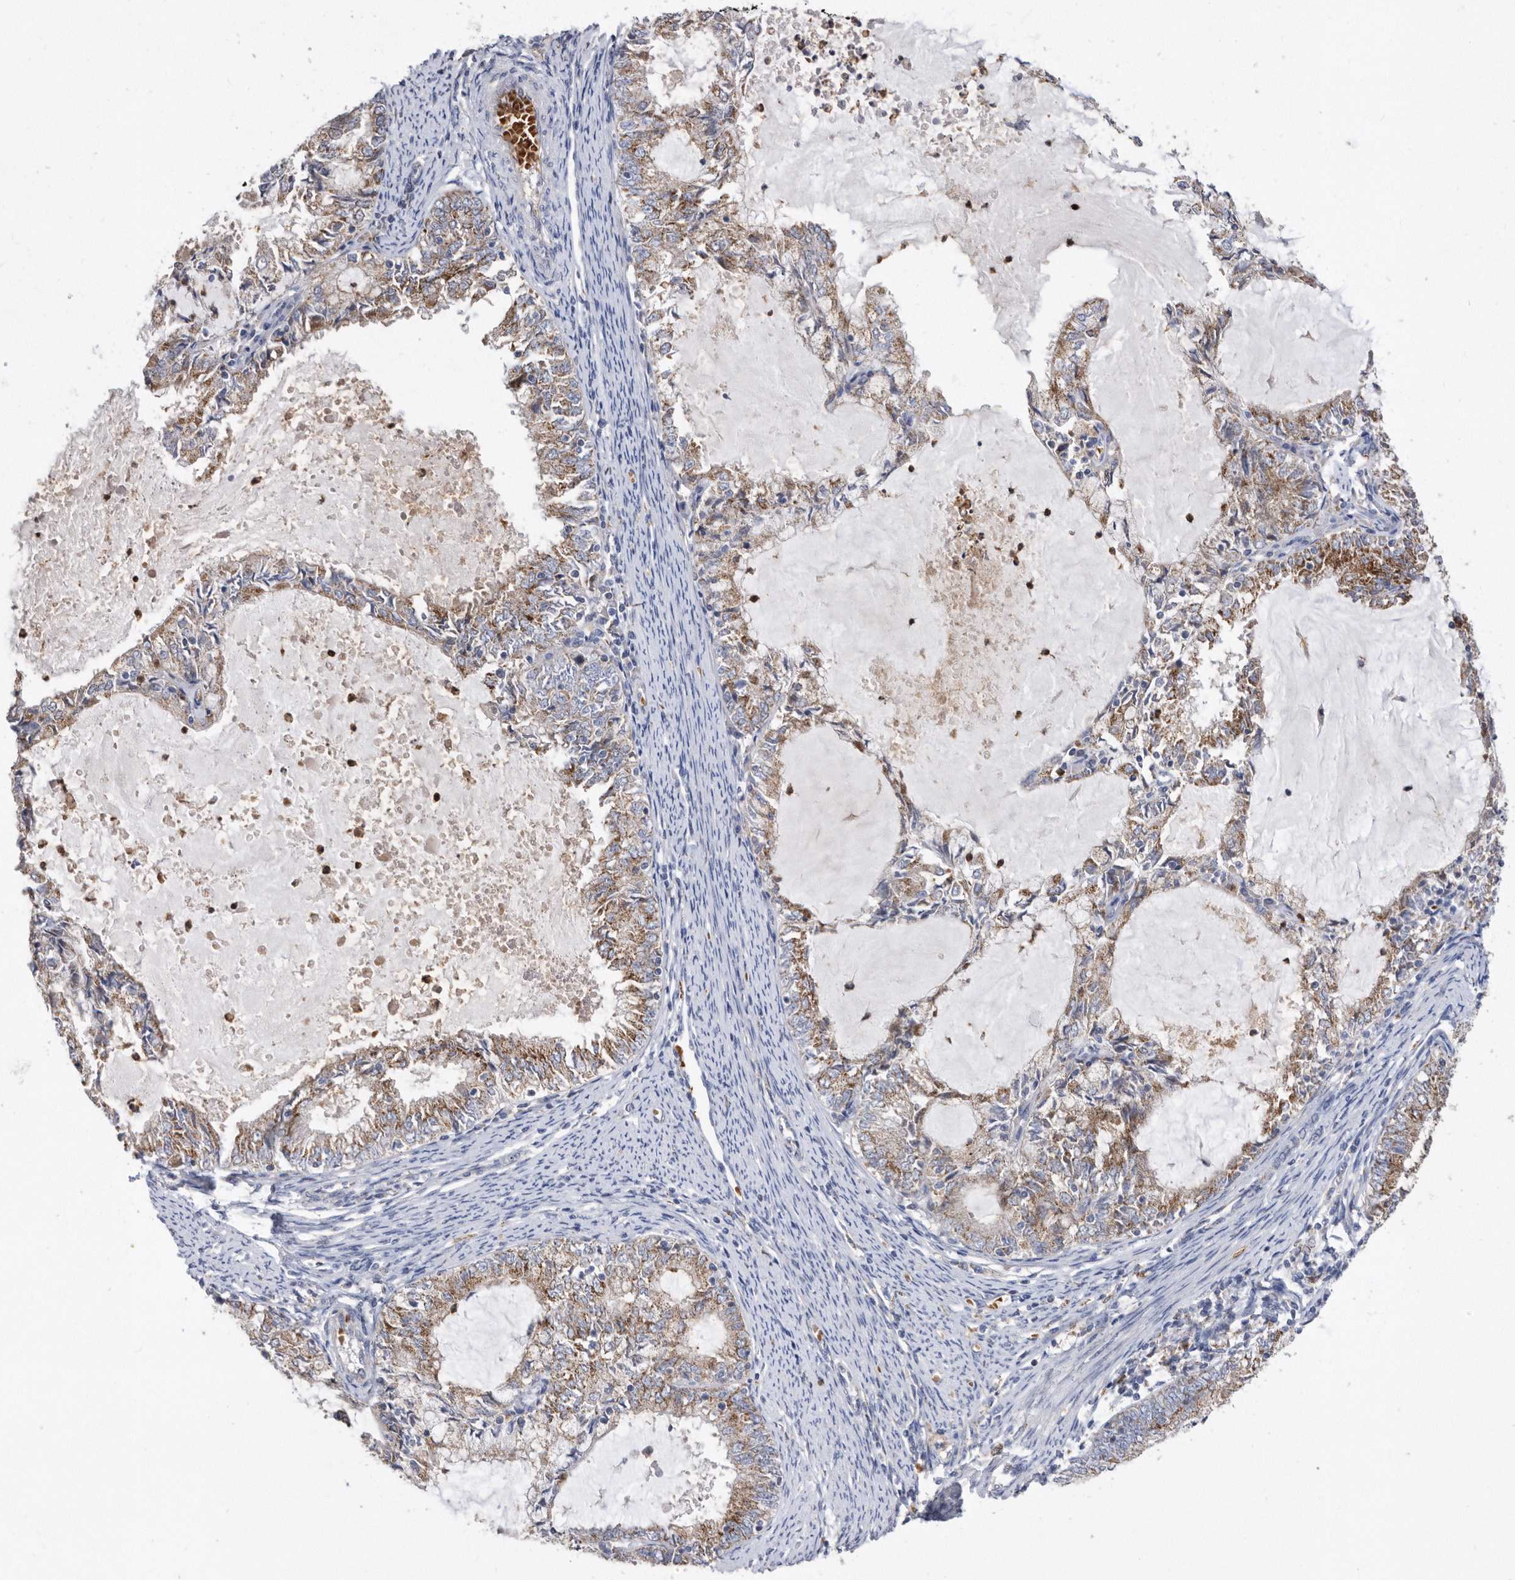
{"staining": {"intensity": "moderate", "quantity": ">75%", "location": "cytoplasmic/membranous"}, "tissue": "endometrial cancer", "cell_type": "Tumor cells", "image_type": "cancer", "snomed": [{"axis": "morphology", "description": "Adenocarcinoma, NOS"}, {"axis": "topography", "description": "Endometrium"}], "caption": "Endometrial adenocarcinoma stained for a protein (brown) displays moderate cytoplasmic/membranous positive expression in approximately >75% of tumor cells.", "gene": "CRISPLD2", "patient": {"sex": "female", "age": 57}}